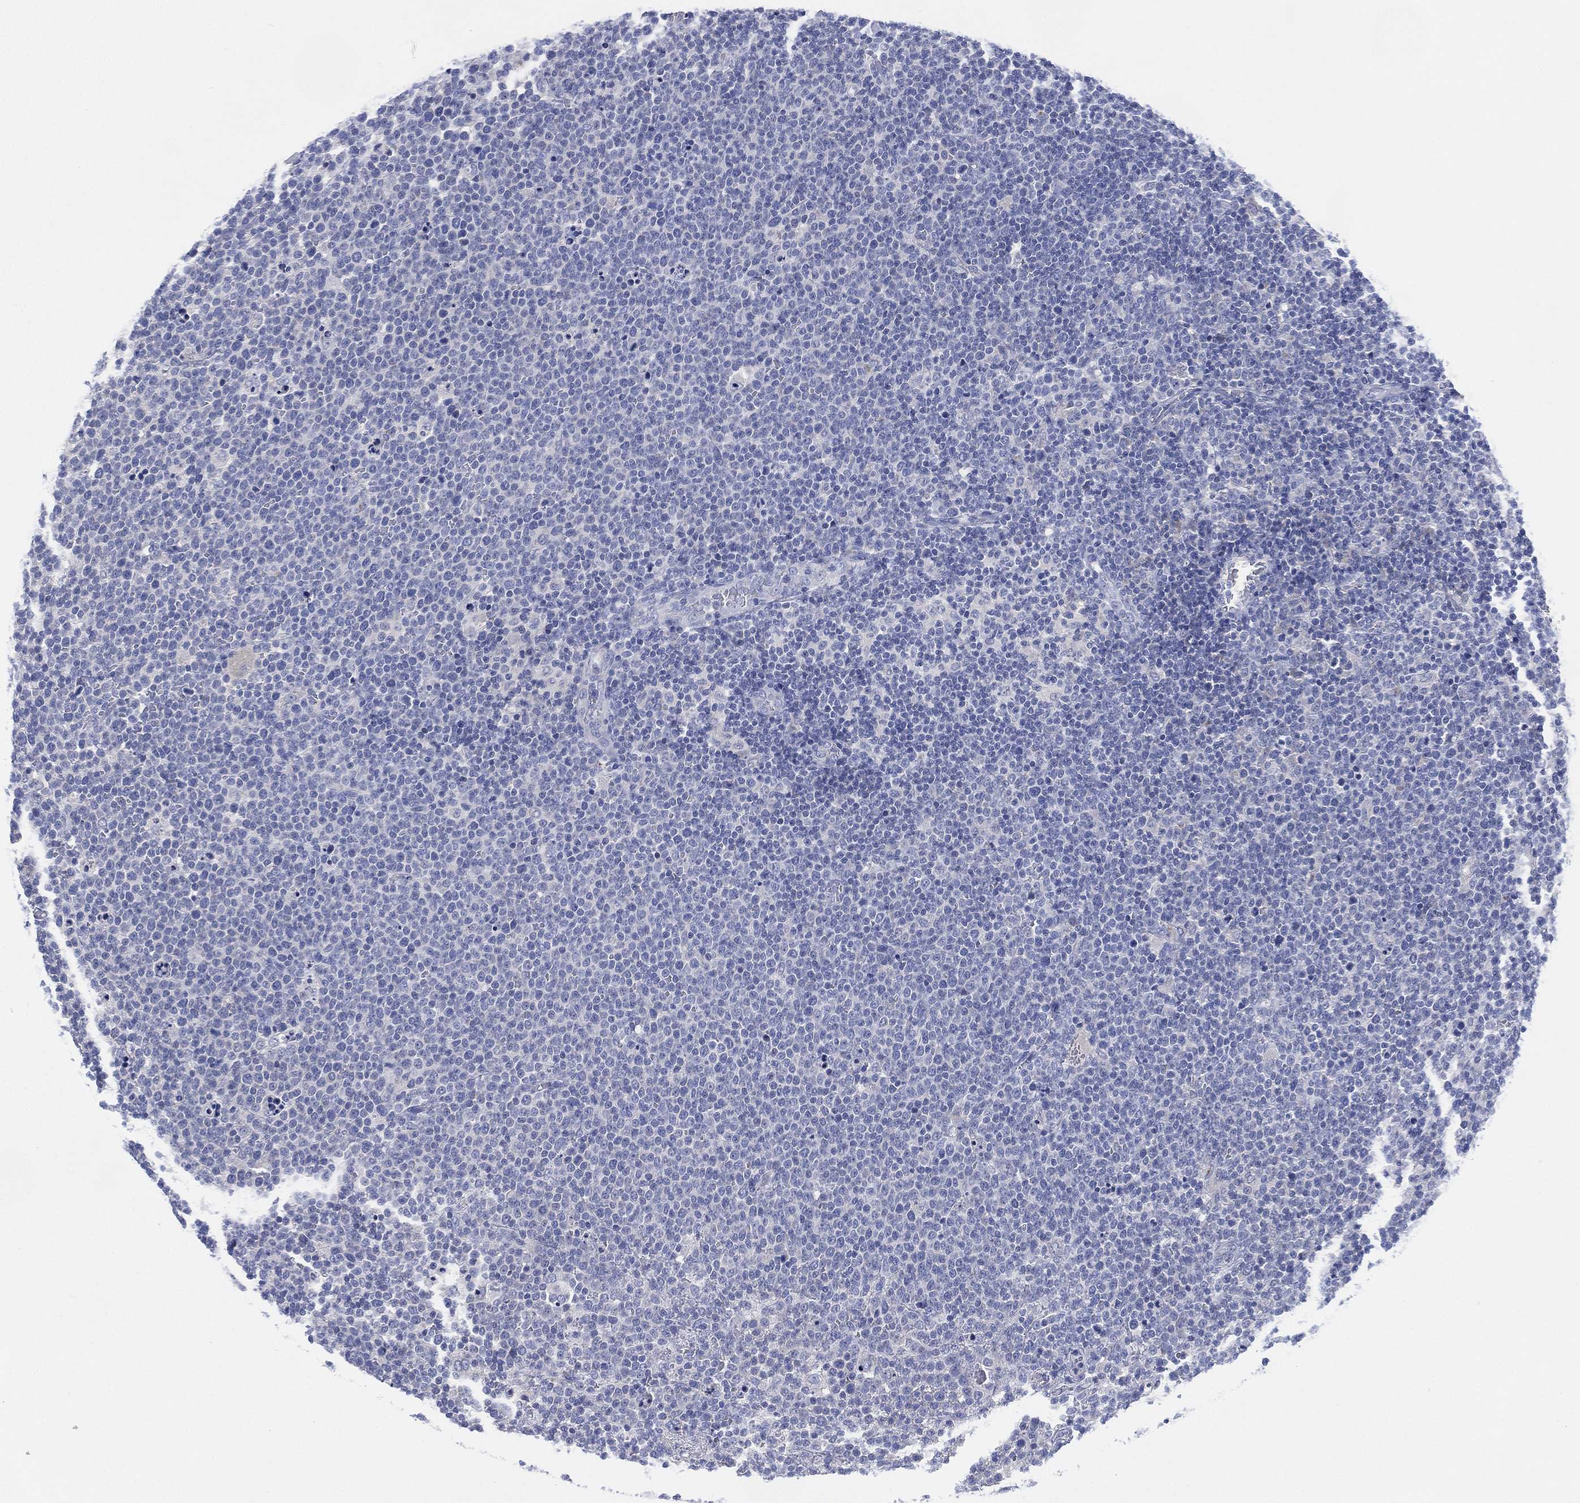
{"staining": {"intensity": "negative", "quantity": "none", "location": "none"}, "tissue": "lymphoma", "cell_type": "Tumor cells", "image_type": "cancer", "snomed": [{"axis": "morphology", "description": "Malignant lymphoma, non-Hodgkin's type, High grade"}, {"axis": "topography", "description": "Lymph node"}], "caption": "An IHC micrograph of high-grade malignant lymphoma, non-Hodgkin's type is shown. There is no staining in tumor cells of high-grade malignant lymphoma, non-Hodgkin's type.", "gene": "ADAD2", "patient": {"sex": "male", "age": 61}}